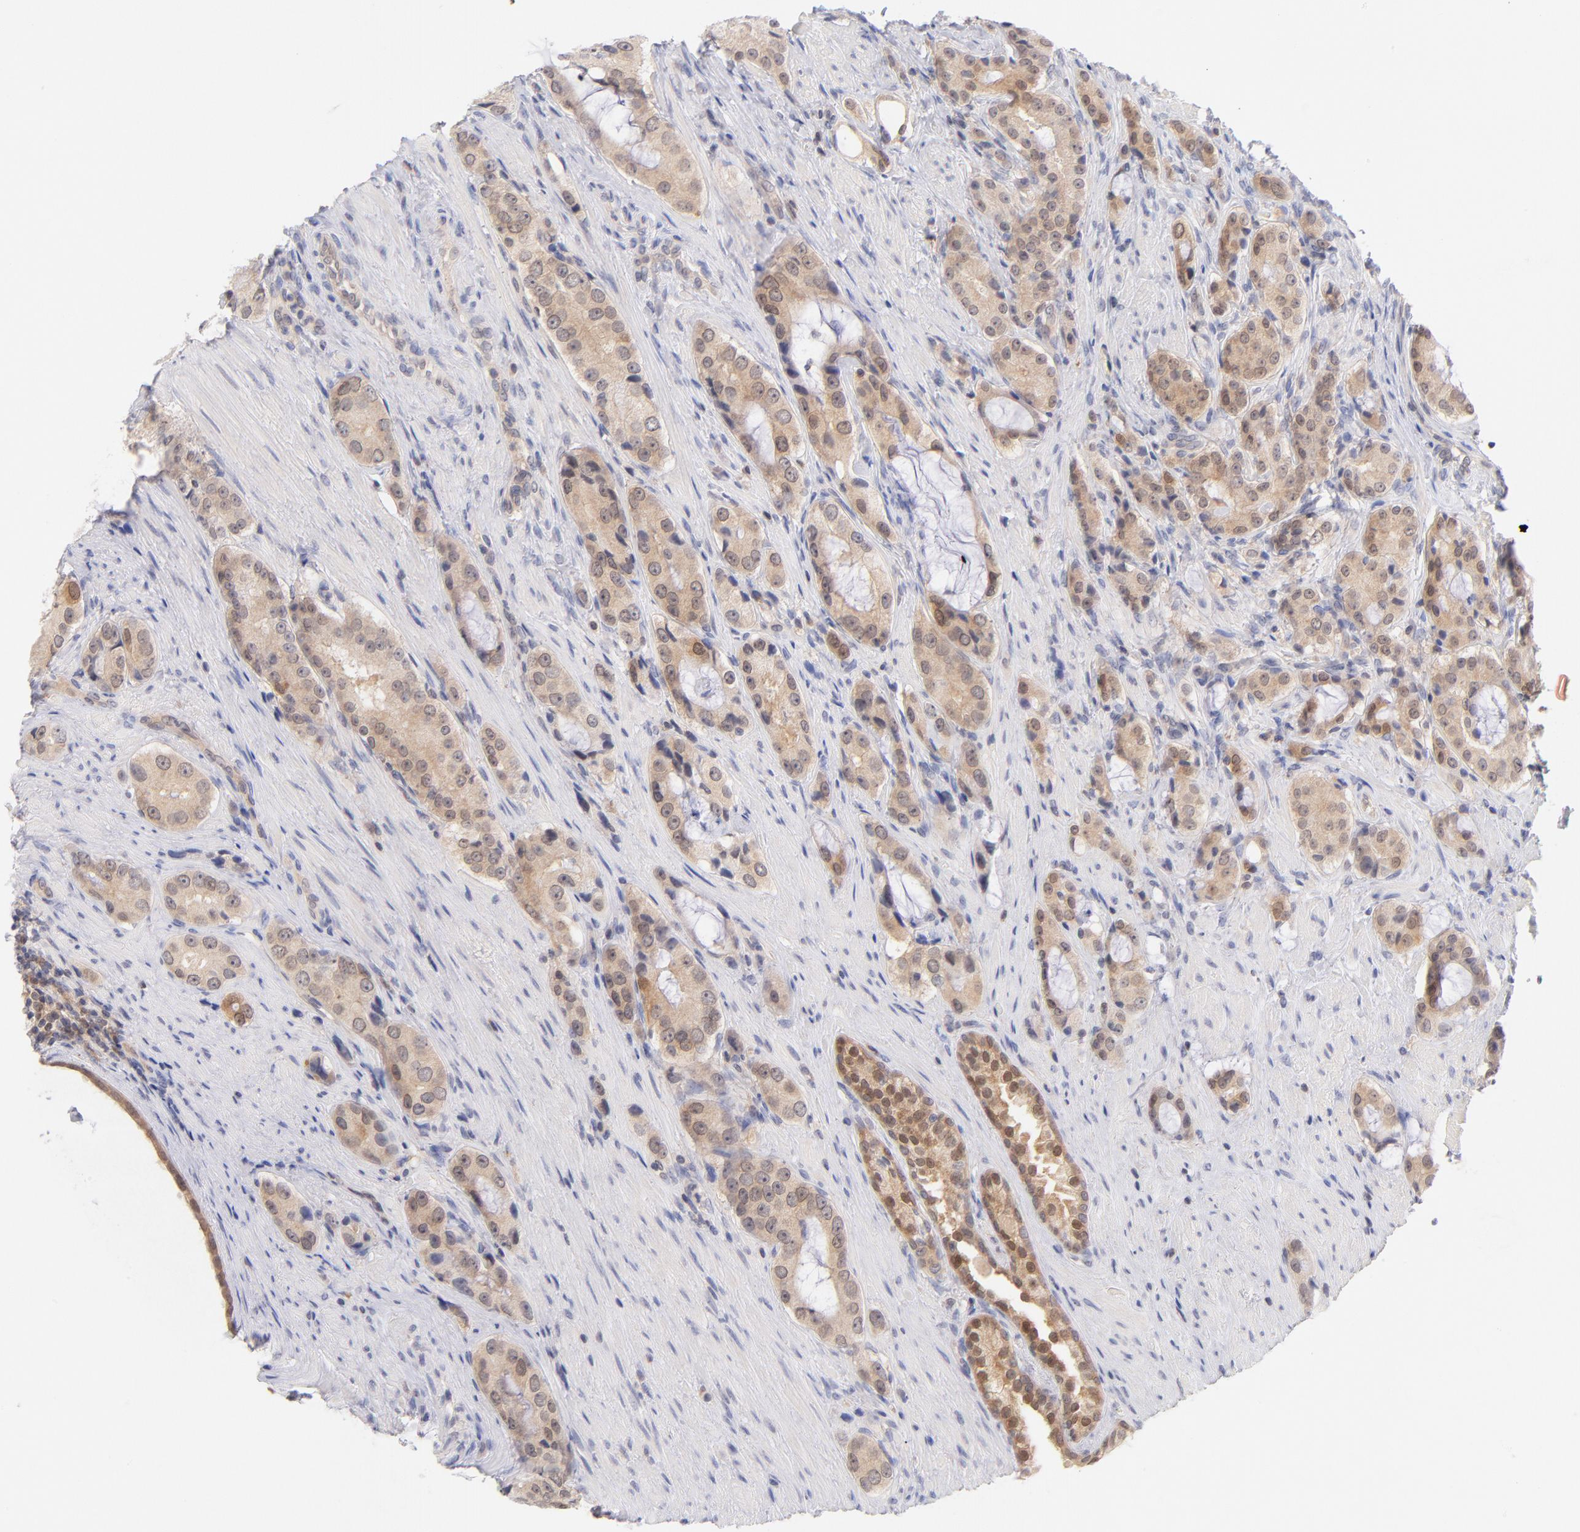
{"staining": {"intensity": "weak", "quantity": ">75%", "location": "cytoplasmic/membranous"}, "tissue": "prostate cancer", "cell_type": "Tumor cells", "image_type": "cancer", "snomed": [{"axis": "morphology", "description": "Adenocarcinoma, High grade"}, {"axis": "topography", "description": "Prostate"}], "caption": "A low amount of weak cytoplasmic/membranous positivity is appreciated in approximately >75% of tumor cells in adenocarcinoma (high-grade) (prostate) tissue.", "gene": "CASP6", "patient": {"sex": "male", "age": 72}}